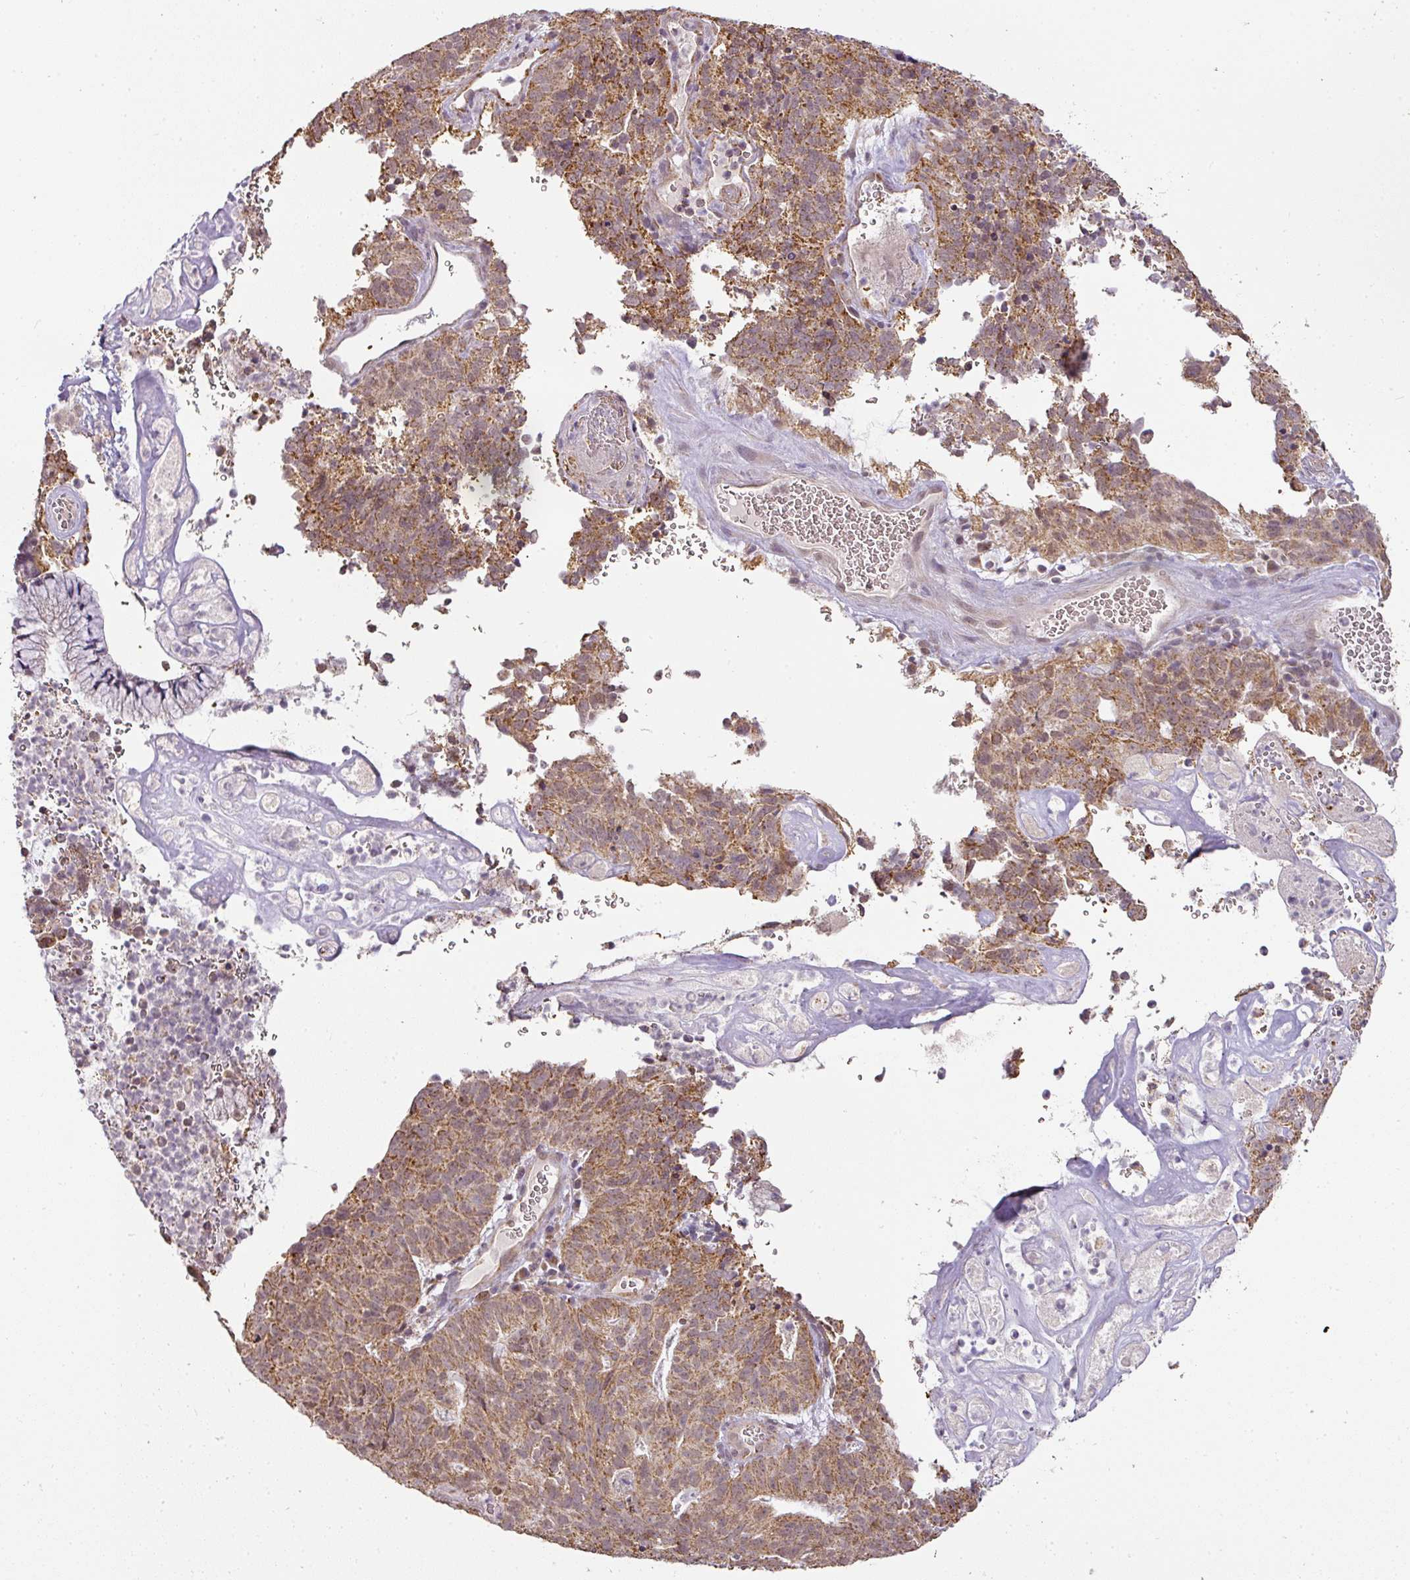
{"staining": {"intensity": "moderate", "quantity": ">75%", "location": "cytoplasmic/membranous"}, "tissue": "cervical cancer", "cell_type": "Tumor cells", "image_type": "cancer", "snomed": [{"axis": "morphology", "description": "Adenocarcinoma, NOS"}, {"axis": "topography", "description": "Cervix"}], "caption": "Adenocarcinoma (cervical) tissue reveals moderate cytoplasmic/membranous staining in approximately >75% of tumor cells, visualized by immunohistochemistry.", "gene": "MYOM2", "patient": {"sex": "female", "age": 38}}